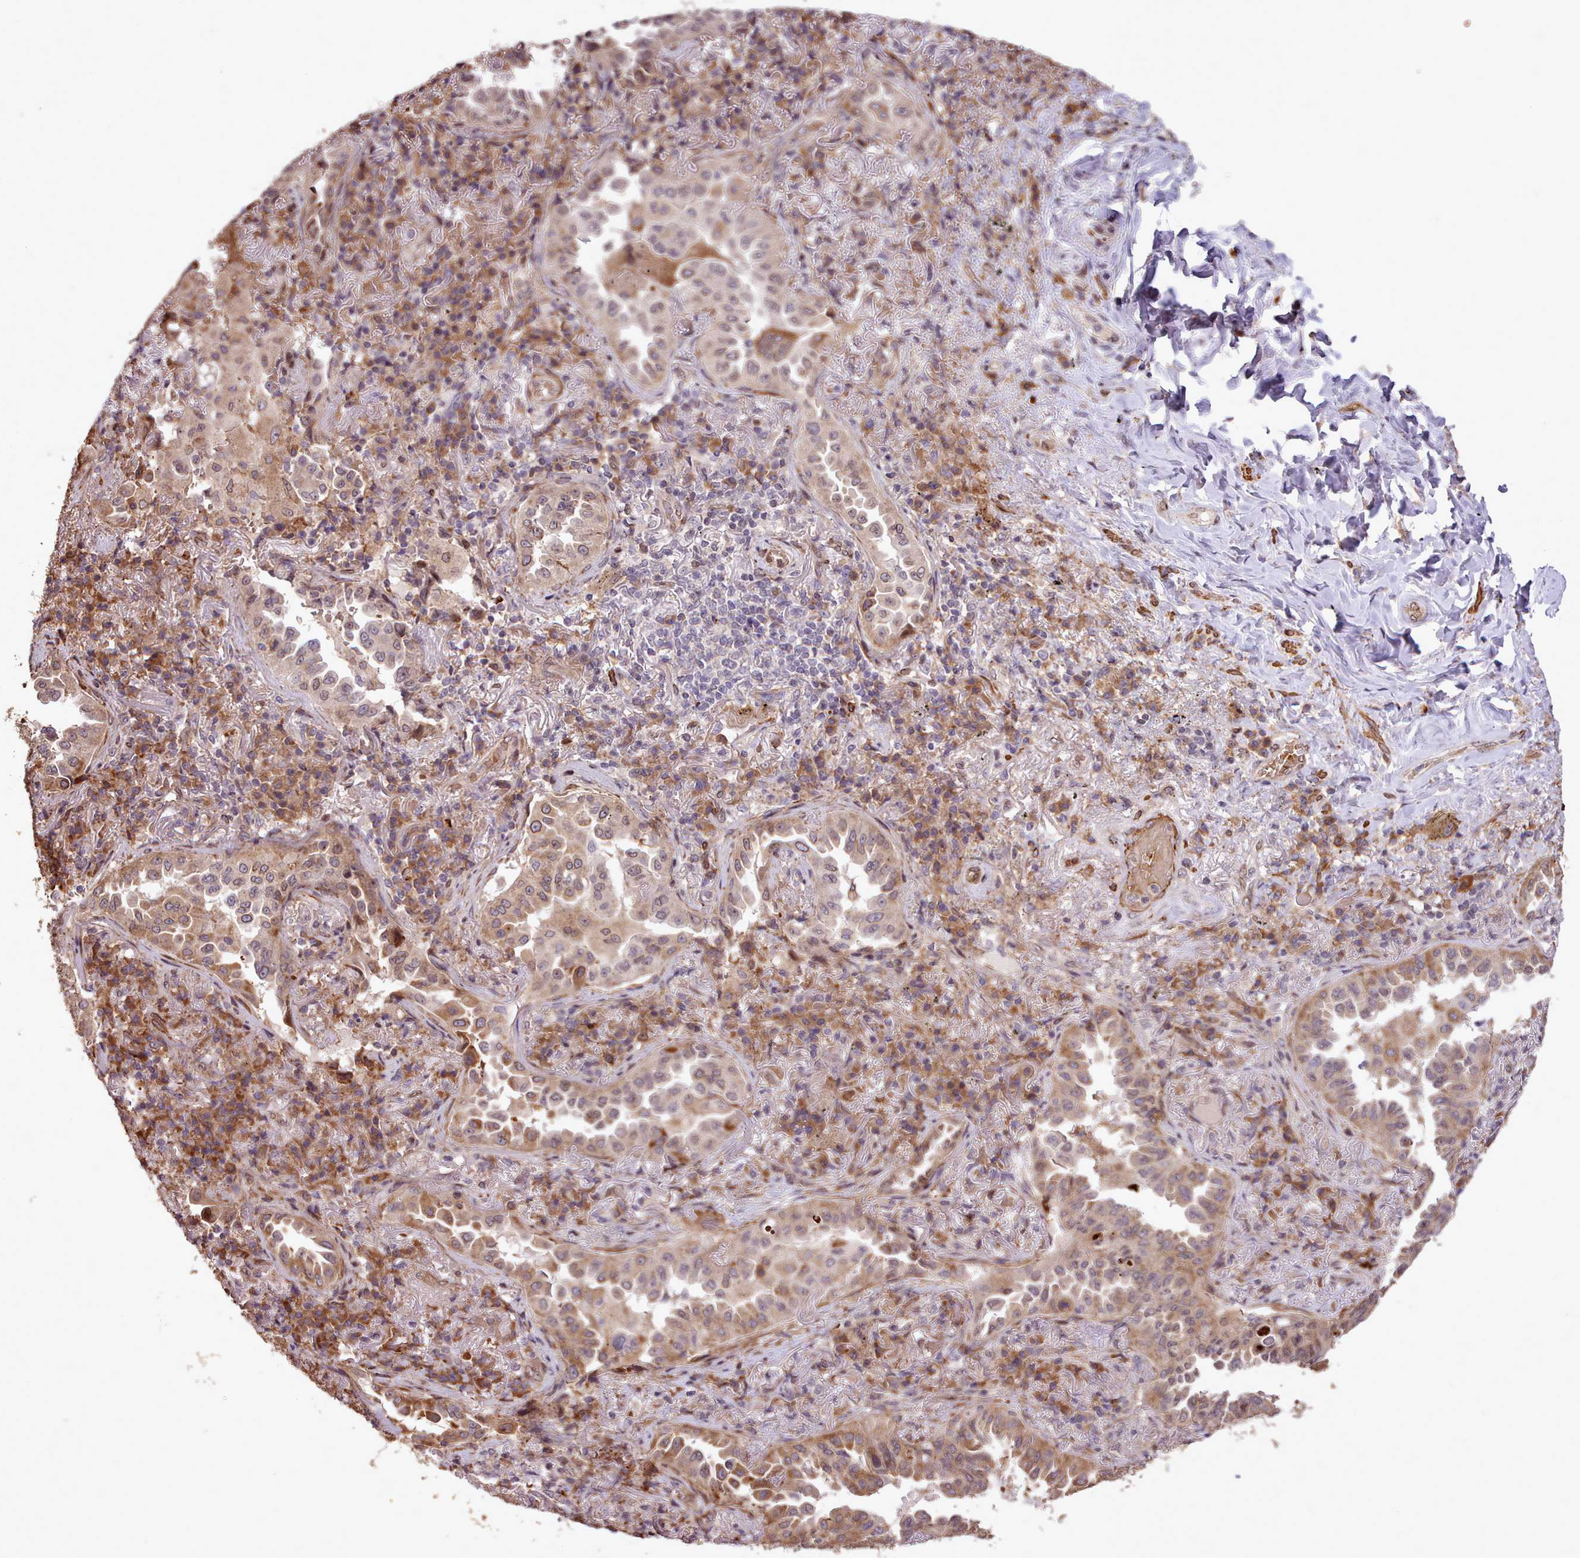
{"staining": {"intensity": "moderate", "quantity": ">75%", "location": "cytoplasmic/membranous"}, "tissue": "lung cancer", "cell_type": "Tumor cells", "image_type": "cancer", "snomed": [{"axis": "morphology", "description": "Adenocarcinoma, NOS"}, {"axis": "topography", "description": "Lung"}], "caption": "IHC of human lung cancer (adenocarcinoma) exhibits medium levels of moderate cytoplasmic/membranous positivity in about >75% of tumor cells.", "gene": "CABP1", "patient": {"sex": "female", "age": 69}}